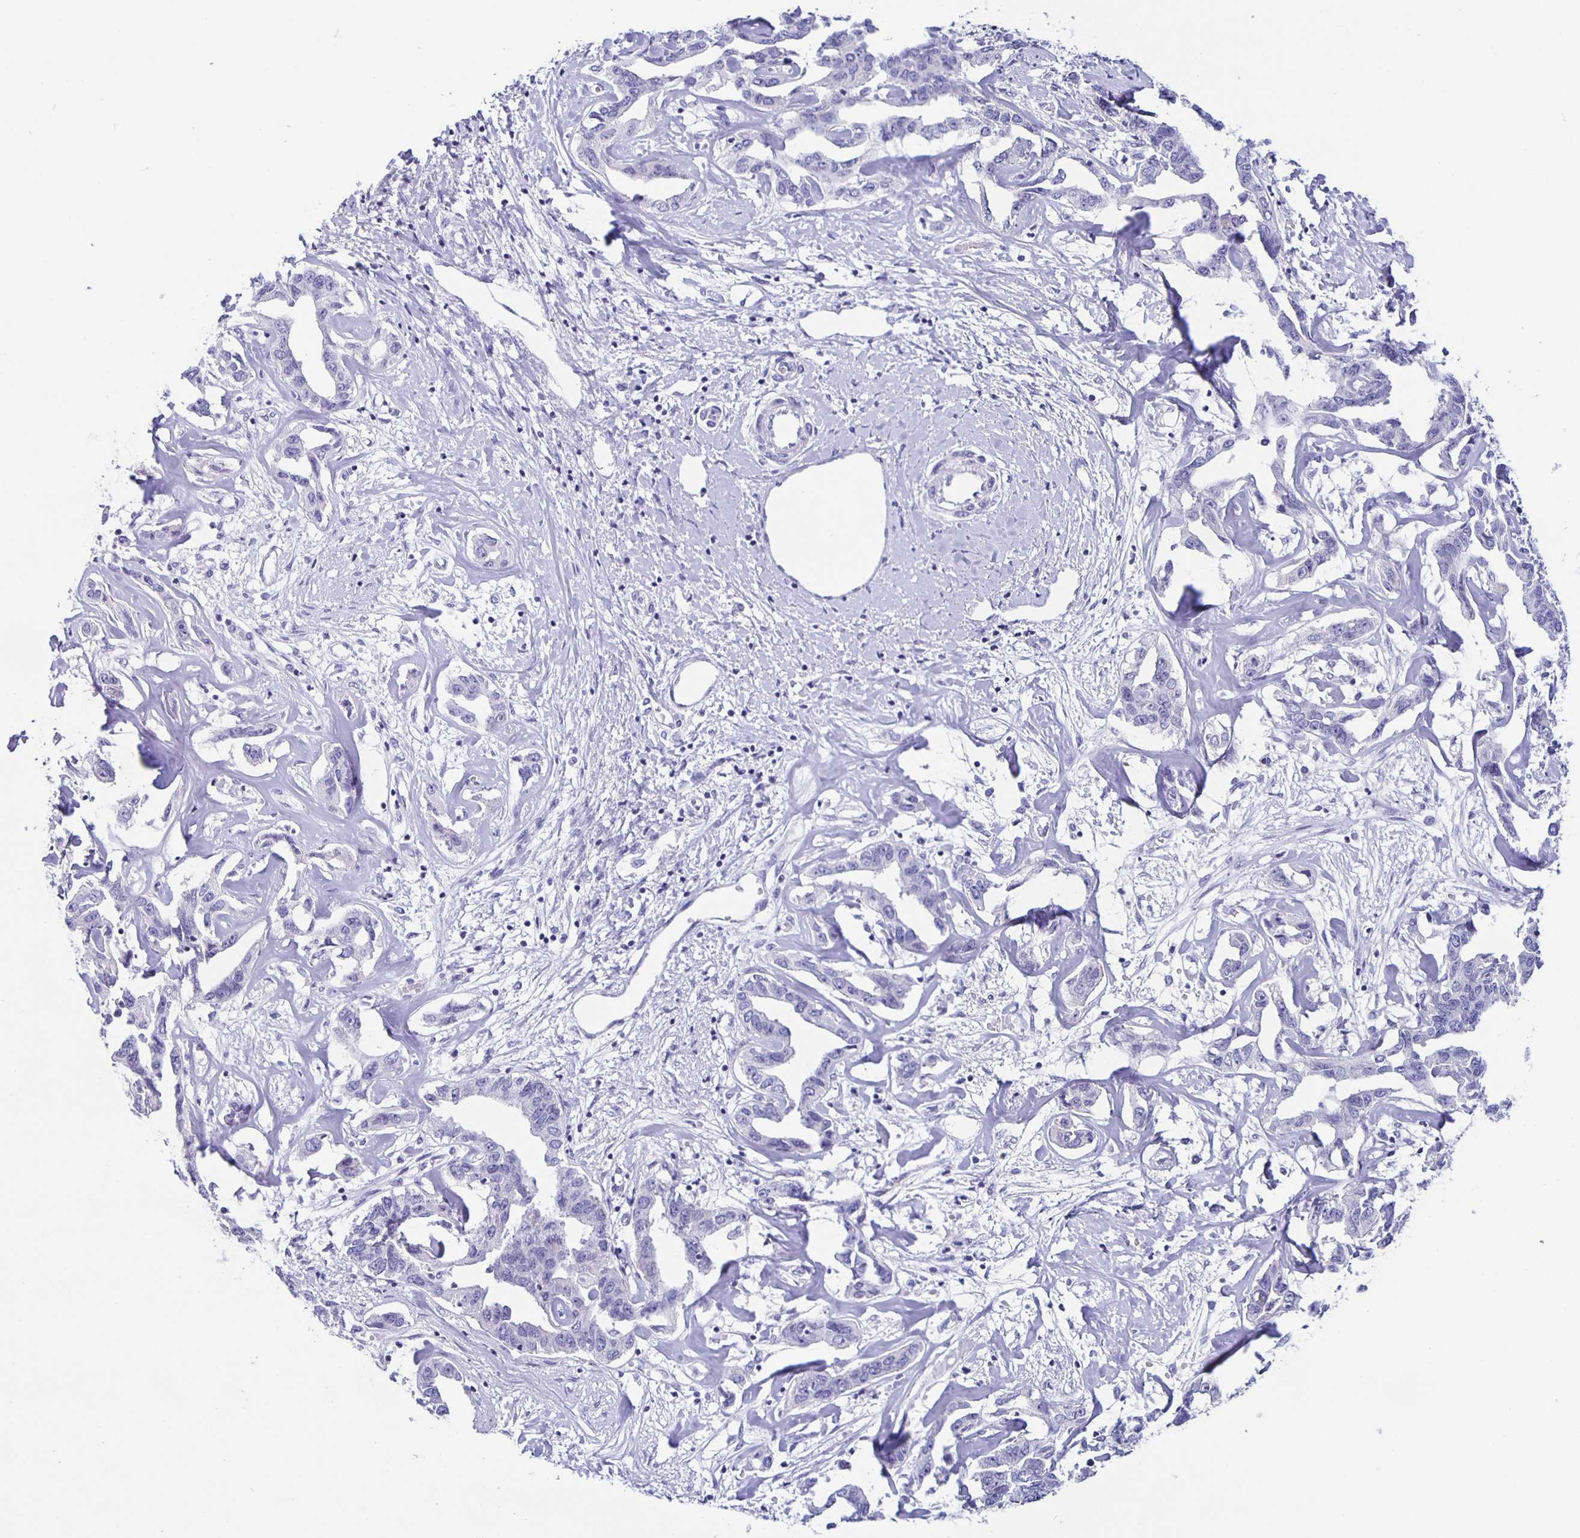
{"staining": {"intensity": "negative", "quantity": "none", "location": "none"}, "tissue": "liver cancer", "cell_type": "Tumor cells", "image_type": "cancer", "snomed": [{"axis": "morphology", "description": "Cholangiocarcinoma"}, {"axis": "topography", "description": "Liver"}], "caption": "Immunohistochemistry (IHC) histopathology image of neoplastic tissue: human cholangiocarcinoma (liver) stained with DAB (3,3'-diaminobenzidine) demonstrates no significant protein expression in tumor cells.", "gene": "AQP6", "patient": {"sex": "male", "age": 59}}